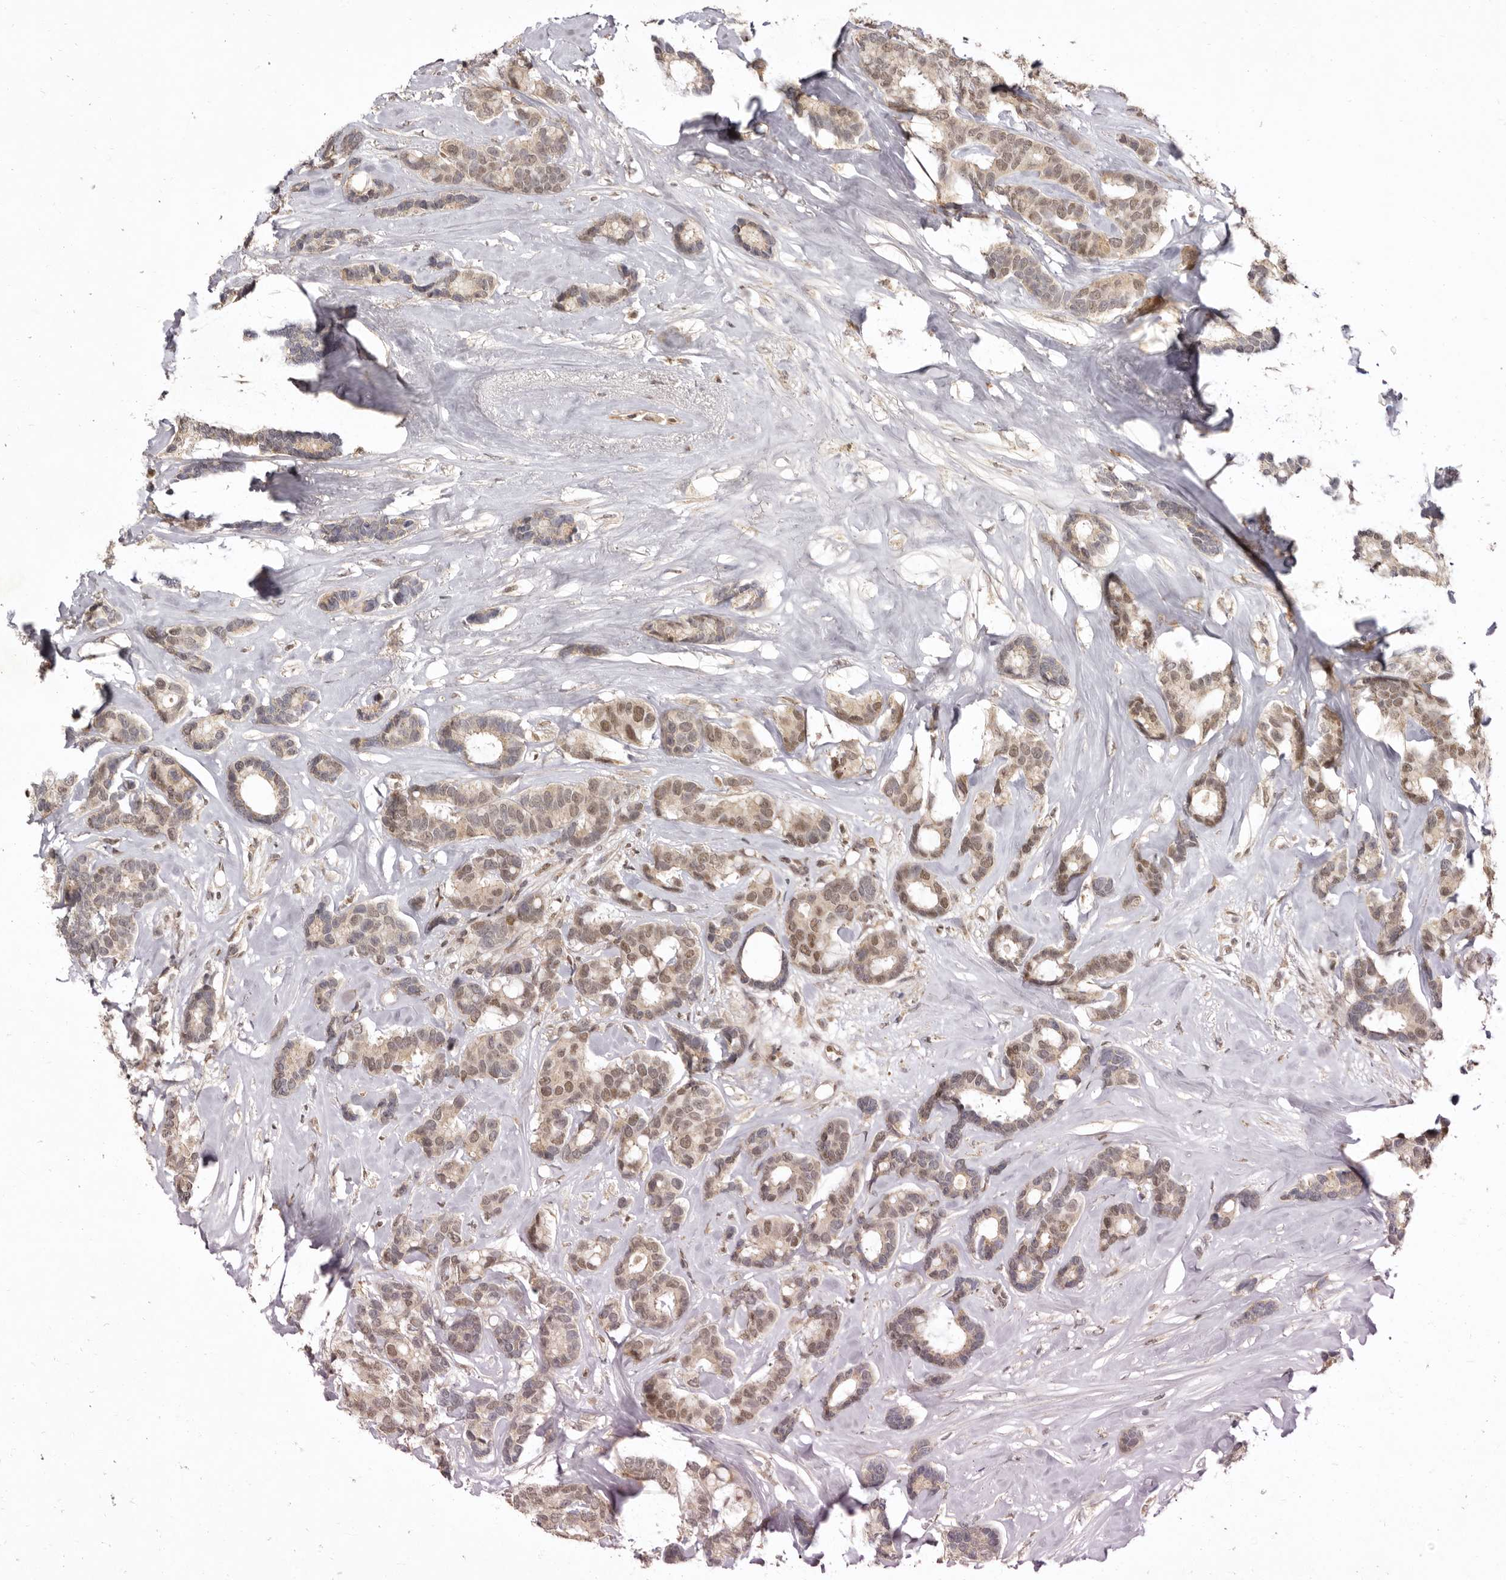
{"staining": {"intensity": "weak", "quantity": "25%-75%", "location": "nuclear"}, "tissue": "breast cancer", "cell_type": "Tumor cells", "image_type": "cancer", "snomed": [{"axis": "morphology", "description": "Duct carcinoma"}, {"axis": "topography", "description": "Breast"}], "caption": "Protein staining by immunohistochemistry exhibits weak nuclear staining in approximately 25%-75% of tumor cells in invasive ductal carcinoma (breast). The protein of interest is stained brown, and the nuclei are stained in blue (DAB (3,3'-diaminobenzidine) IHC with brightfield microscopy, high magnification).", "gene": "ZNF326", "patient": {"sex": "female", "age": 87}}